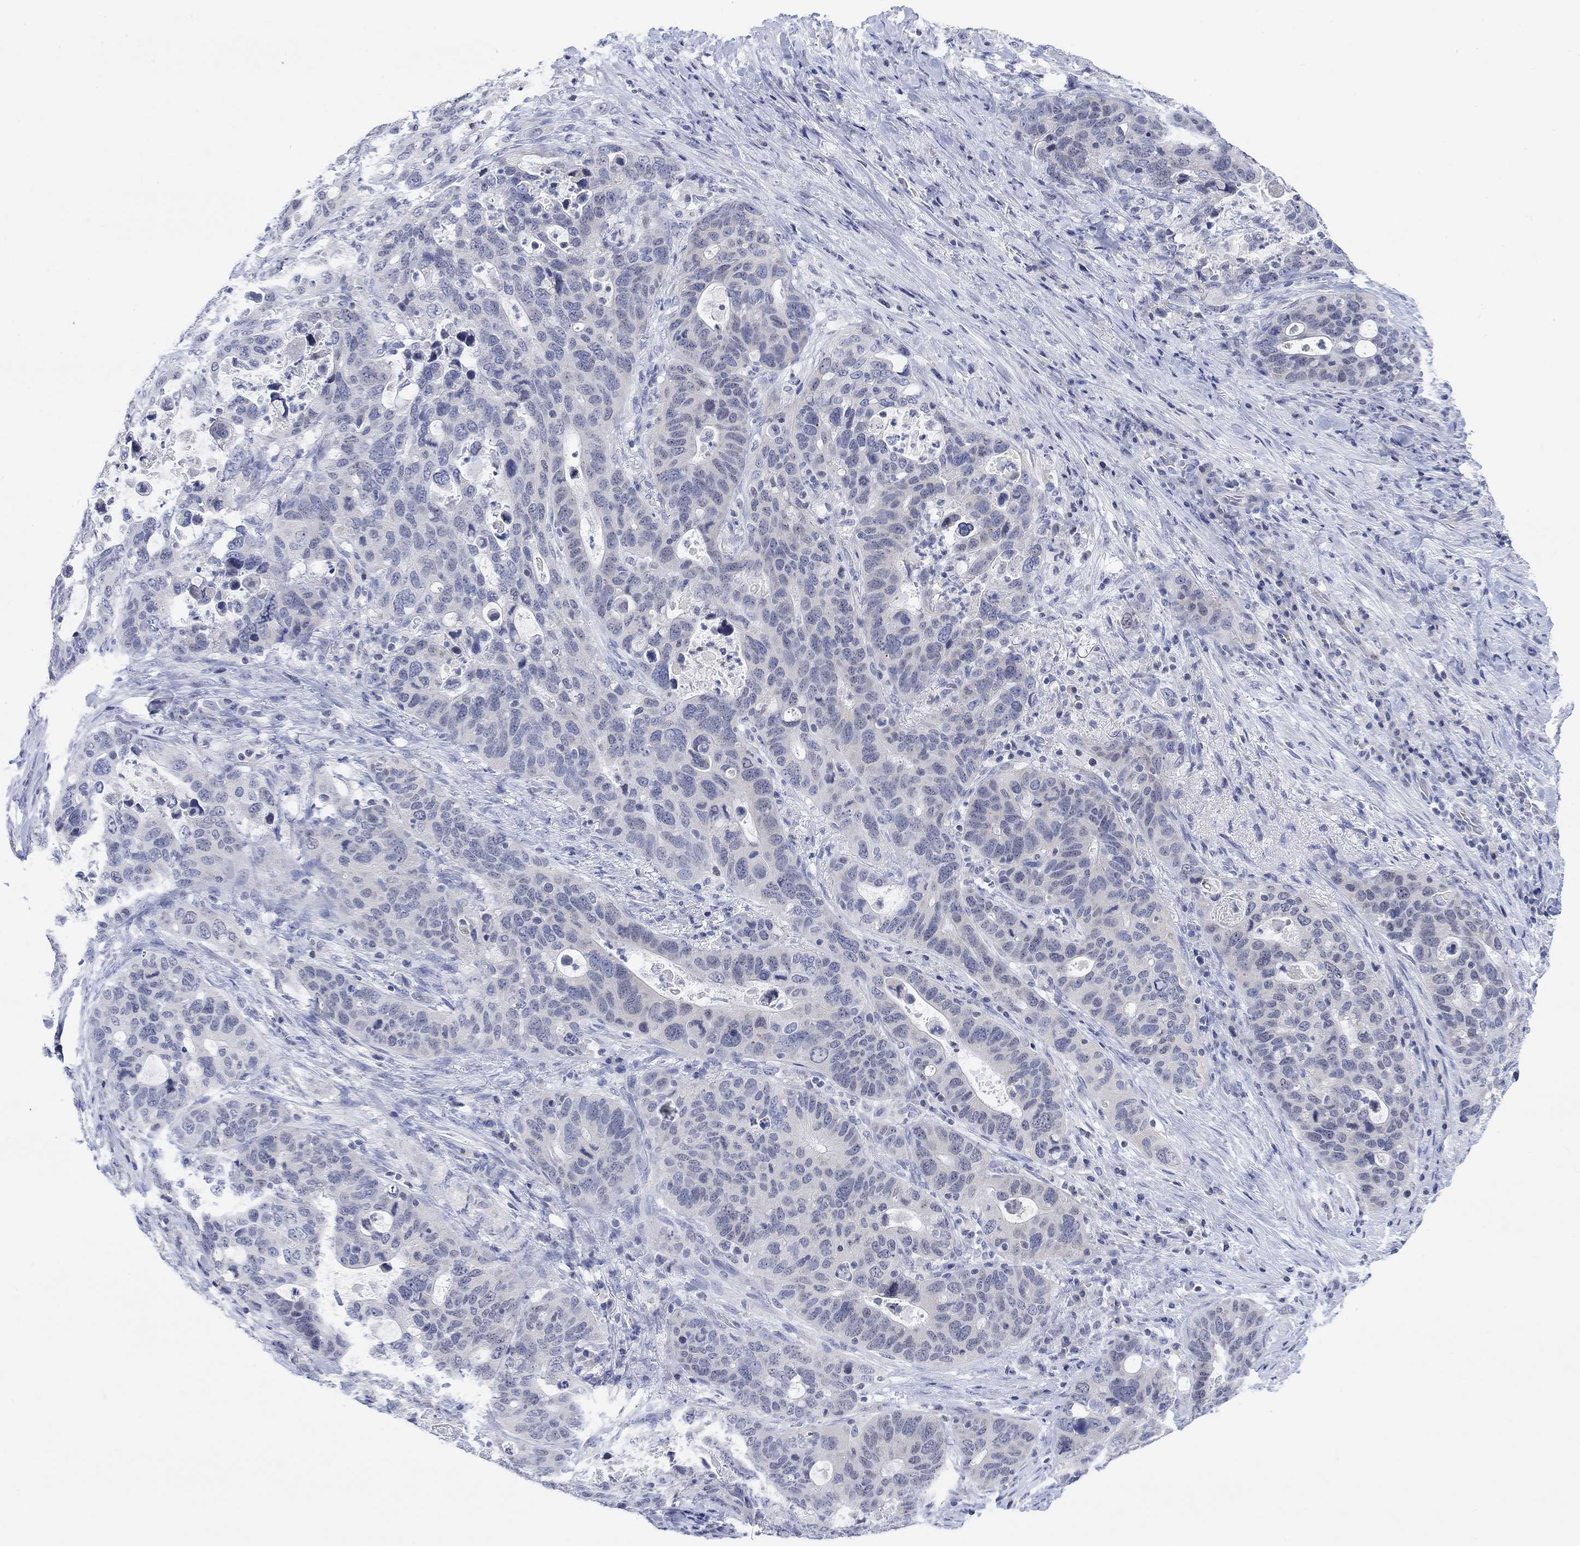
{"staining": {"intensity": "negative", "quantity": "none", "location": "none"}, "tissue": "stomach cancer", "cell_type": "Tumor cells", "image_type": "cancer", "snomed": [{"axis": "morphology", "description": "Adenocarcinoma, NOS"}, {"axis": "topography", "description": "Stomach"}], "caption": "Immunohistochemistry of human stomach cancer demonstrates no expression in tumor cells. The staining is performed using DAB (3,3'-diaminobenzidine) brown chromogen with nuclei counter-stained in using hematoxylin.", "gene": "ATP6V1E2", "patient": {"sex": "male", "age": 54}}